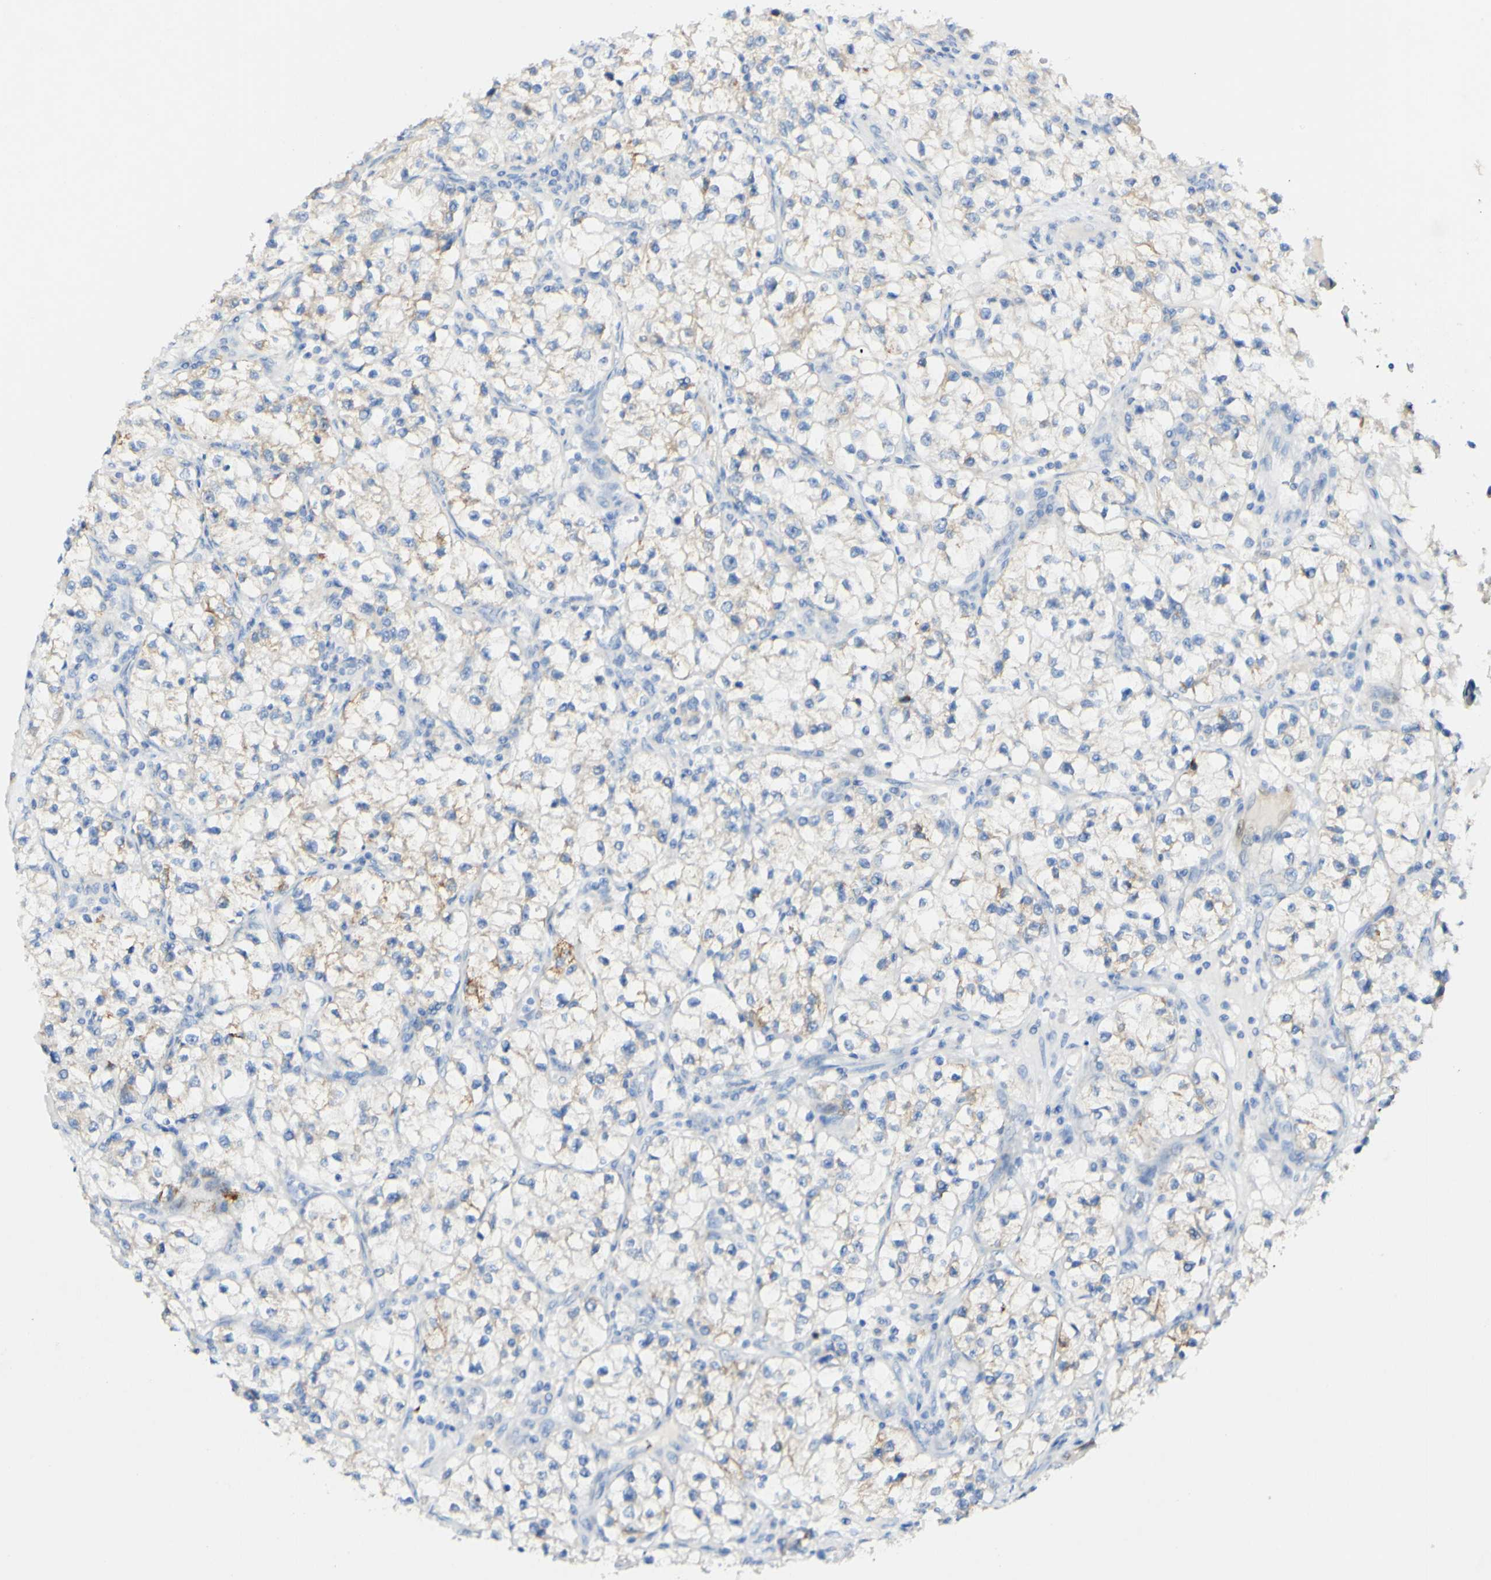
{"staining": {"intensity": "moderate", "quantity": "<25%", "location": "cytoplasmic/membranous"}, "tissue": "renal cancer", "cell_type": "Tumor cells", "image_type": "cancer", "snomed": [{"axis": "morphology", "description": "Adenocarcinoma, NOS"}, {"axis": "topography", "description": "Kidney"}], "caption": "Immunohistochemical staining of human renal cancer displays low levels of moderate cytoplasmic/membranous protein expression in about <25% of tumor cells.", "gene": "FGF4", "patient": {"sex": "female", "age": 57}}